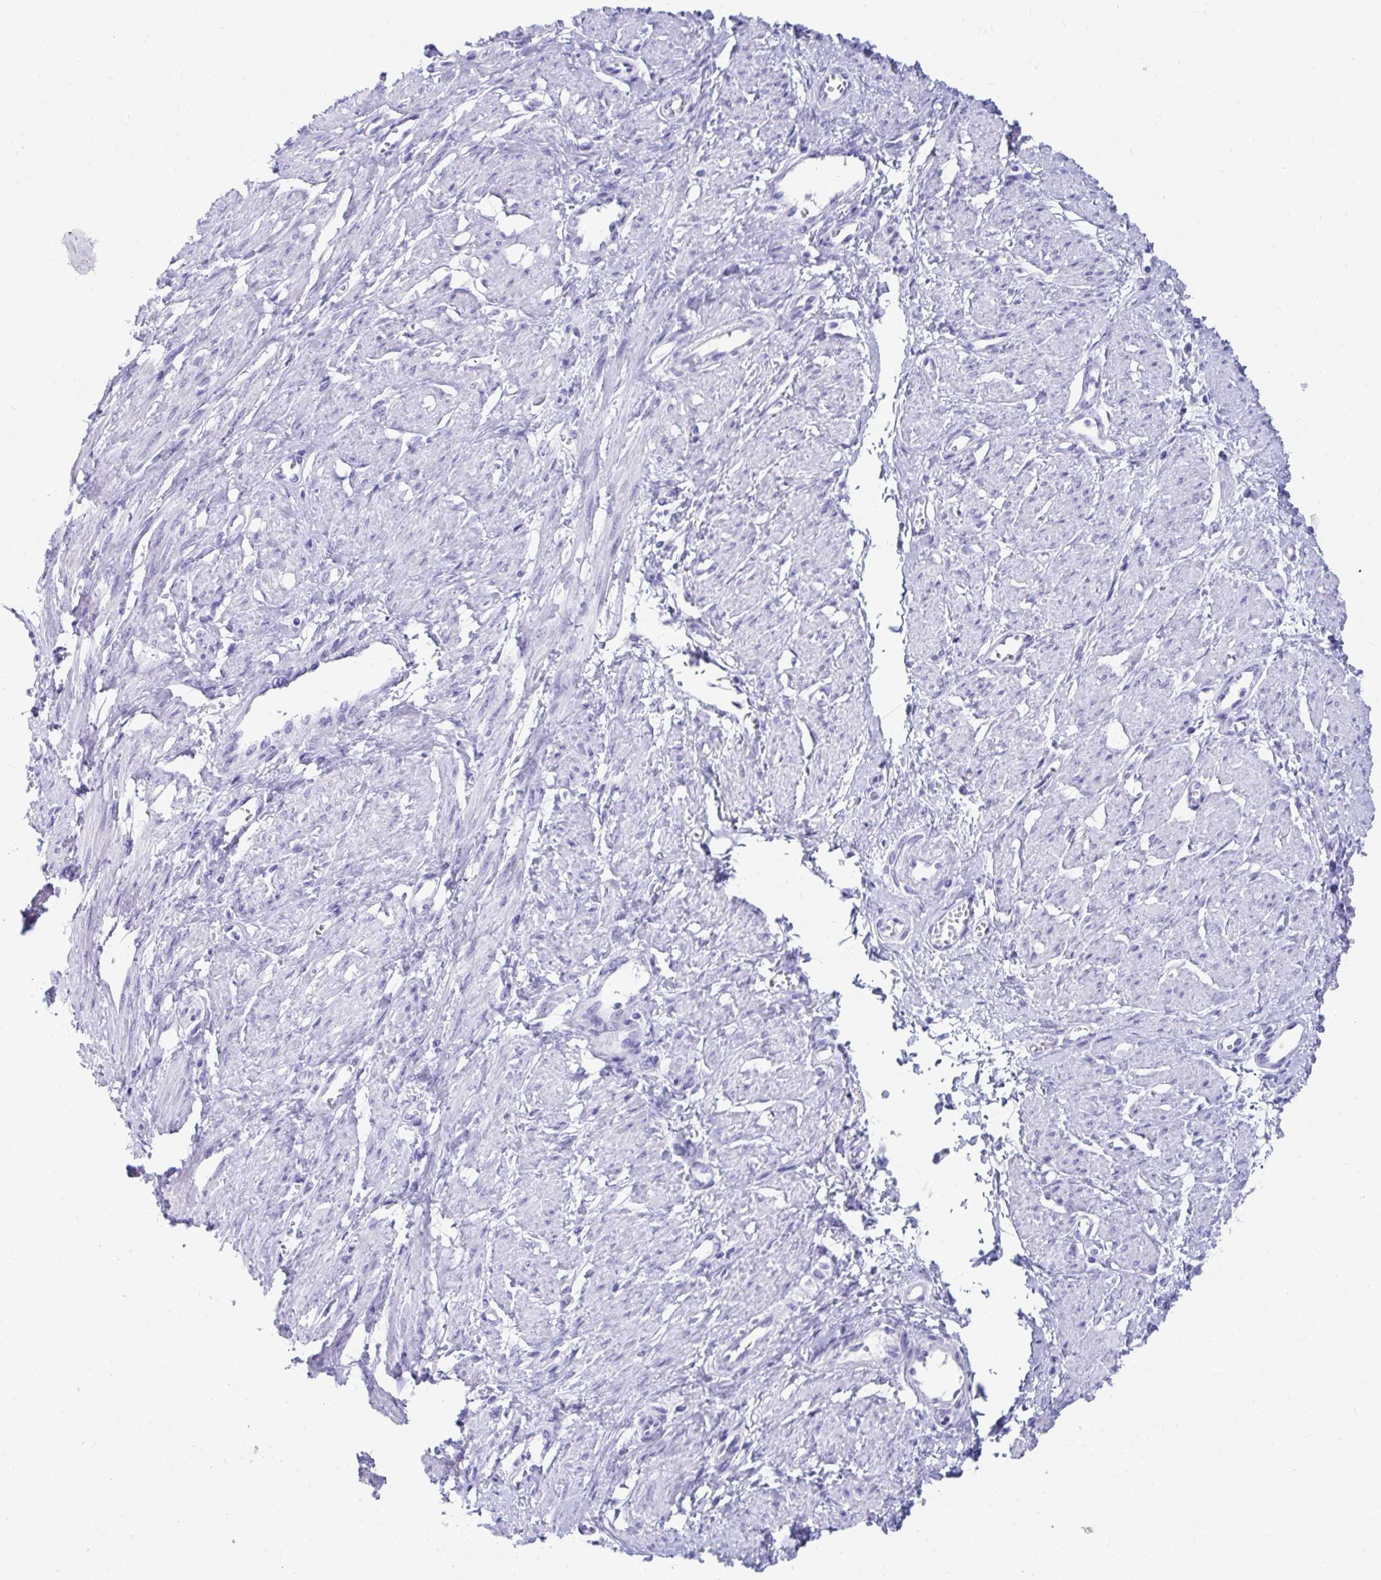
{"staining": {"intensity": "negative", "quantity": "none", "location": "none"}, "tissue": "smooth muscle", "cell_type": "Smooth muscle cells", "image_type": "normal", "snomed": [{"axis": "morphology", "description": "Normal tissue, NOS"}, {"axis": "topography", "description": "Smooth muscle"}, {"axis": "topography", "description": "Uterus"}], "caption": "Micrograph shows no protein expression in smooth muscle cells of benign smooth muscle.", "gene": "DPEP3", "patient": {"sex": "female", "age": 39}}